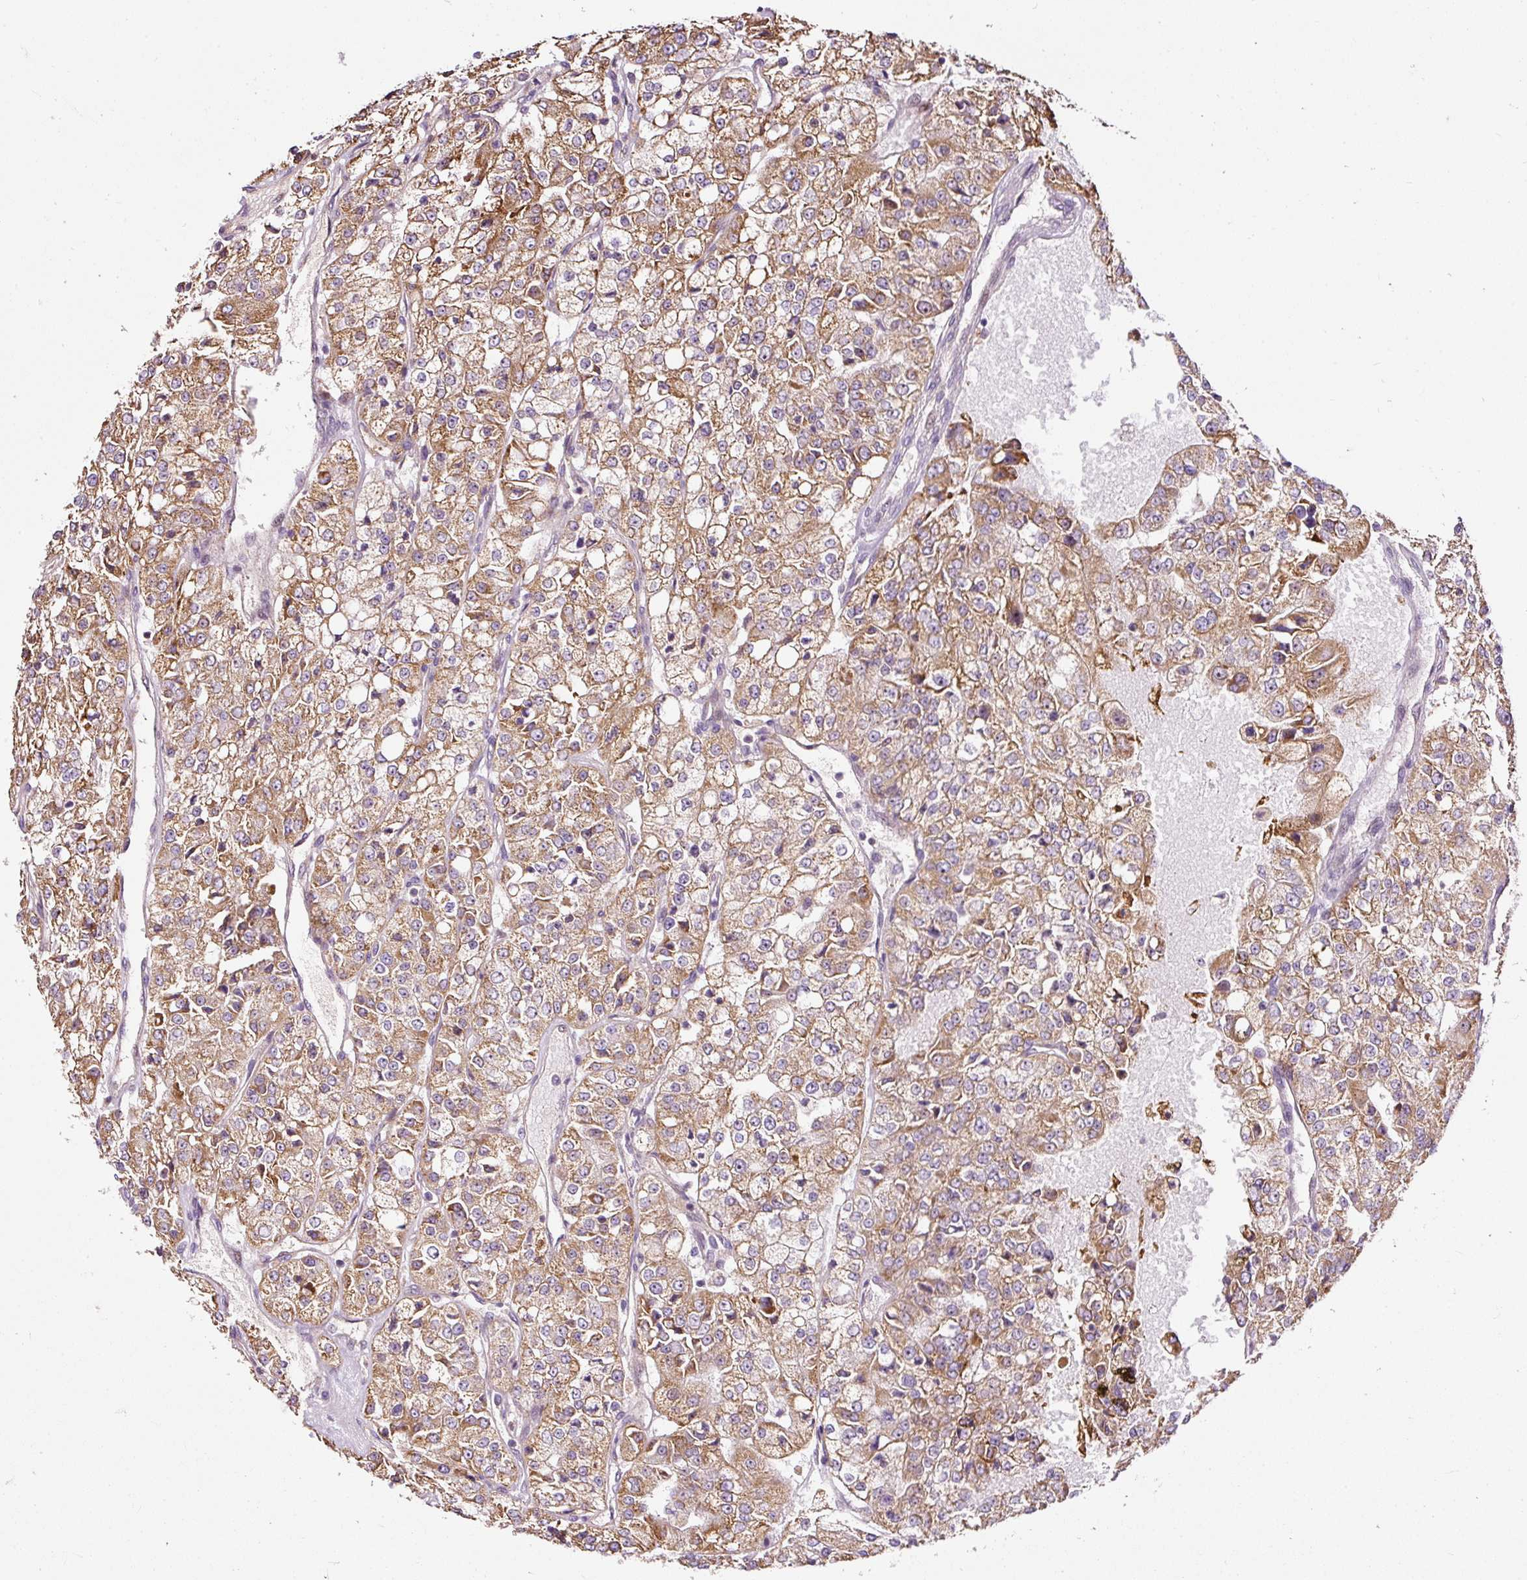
{"staining": {"intensity": "moderate", "quantity": ">75%", "location": "cytoplasmic/membranous"}, "tissue": "renal cancer", "cell_type": "Tumor cells", "image_type": "cancer", "snomed": [{"axis": "morphology", "description": "Adenocarcinoma, NOS"}, {"axis": "topography", "description": "Kidney"}], "caption": "Immunohistochemistry of renal adenocarcinoma shows medium levels of moderate cytoplasmic/membranous staining in approximately >75% of tumor cells.", "gene": "BOLA3", "patient": {"sex": "female", "age": 63}}